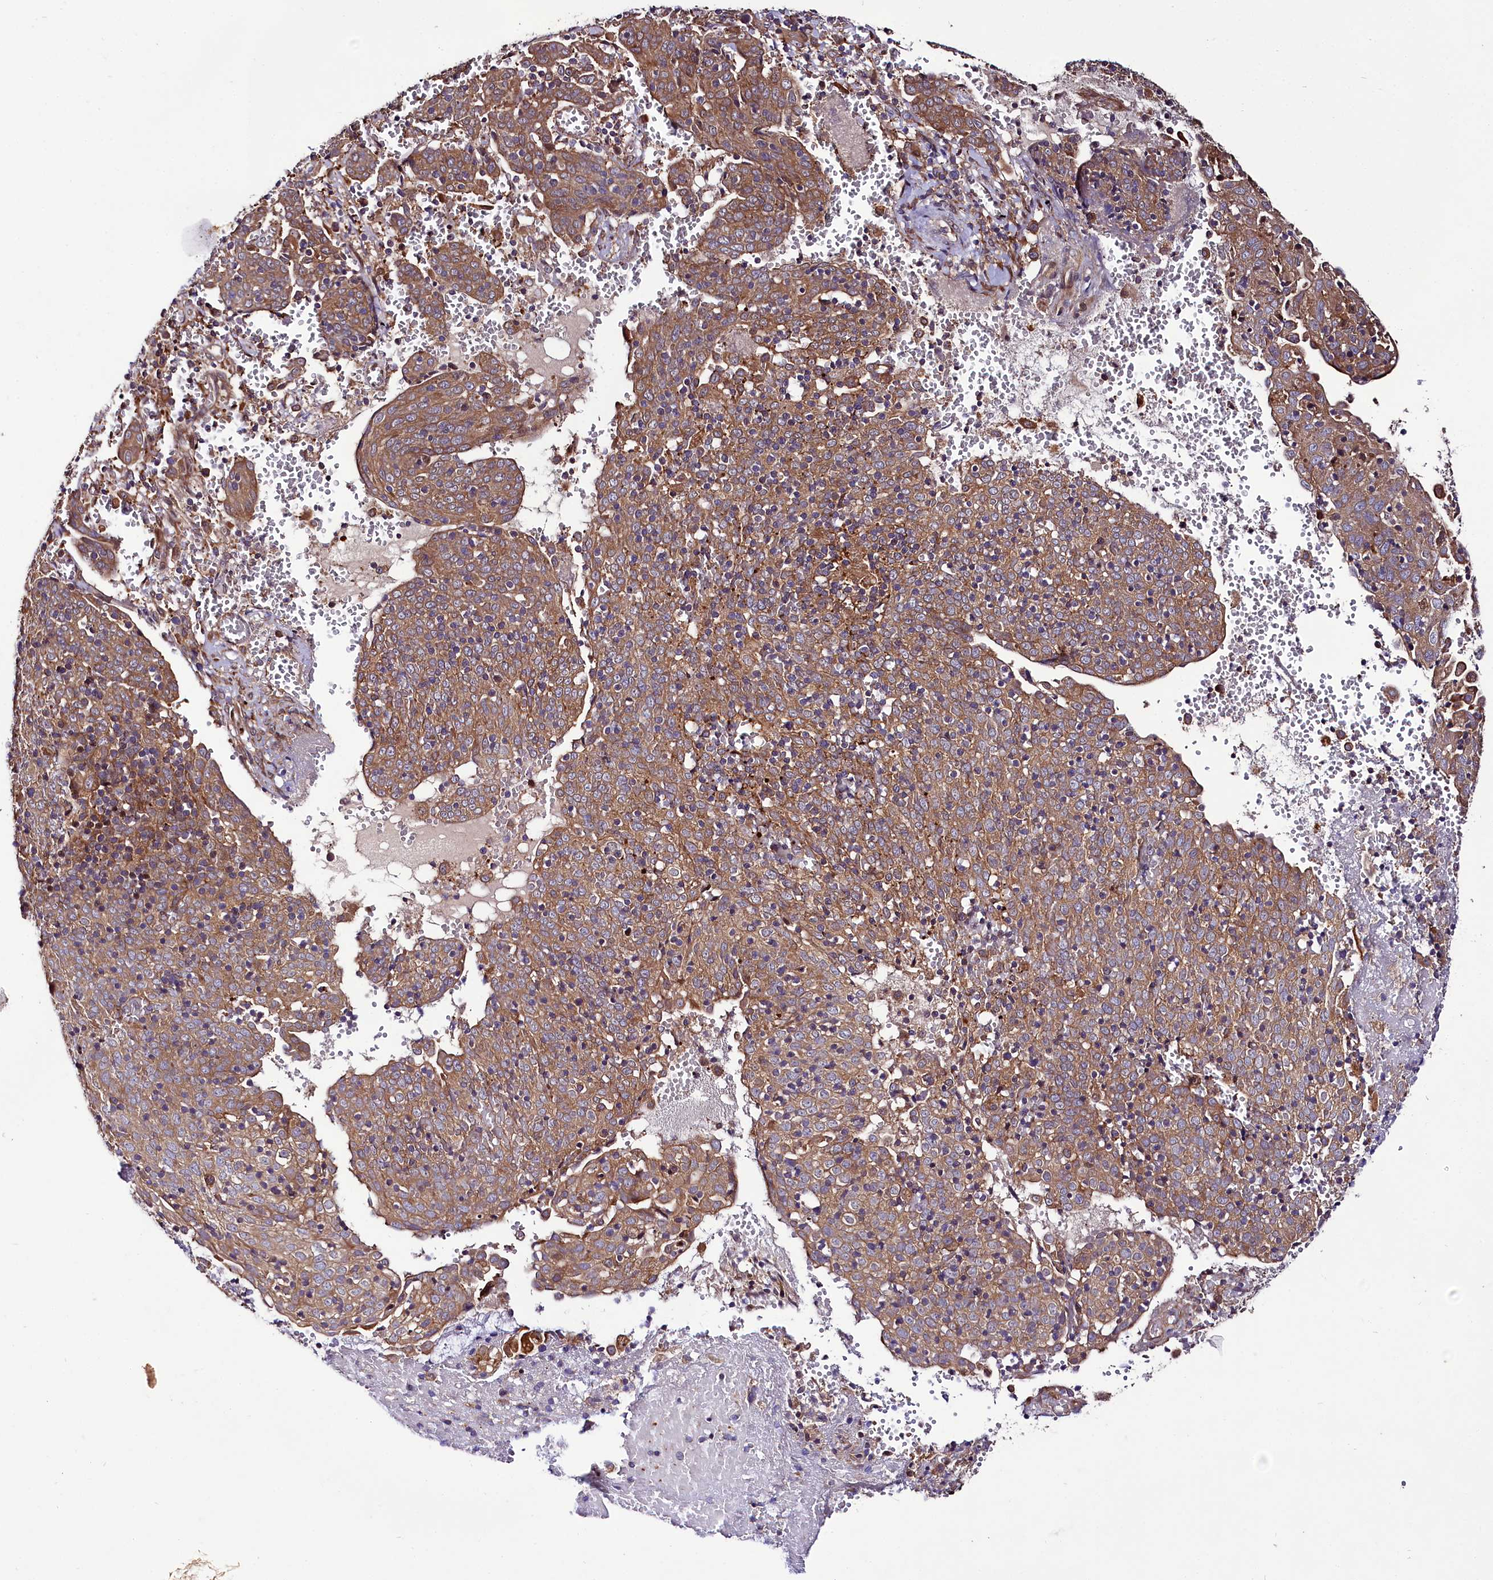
{"staining": {"intensity": "moderate", "quantity": ">75%", "location": "cytoplasmic/membranous"}, "tissue": "cervical cancer", "cell_type": "Tumor cells", "image_type": "cancer", "snomed": [{"axis": "morphology", "description": "Squamous cell carcinoma, NOS"}, {"axis": "topography", "description": "Cervix"}], "caption": "Immunohistochemistry (DAB (3,3'-diaminobenzidine)) staining of cervical cancer reveals moderate cytoplasmic/membranous protein expression in about >75% of tumor cells.", "gene": "NAA25", "patient": {"sex": "female", "age": 67}}